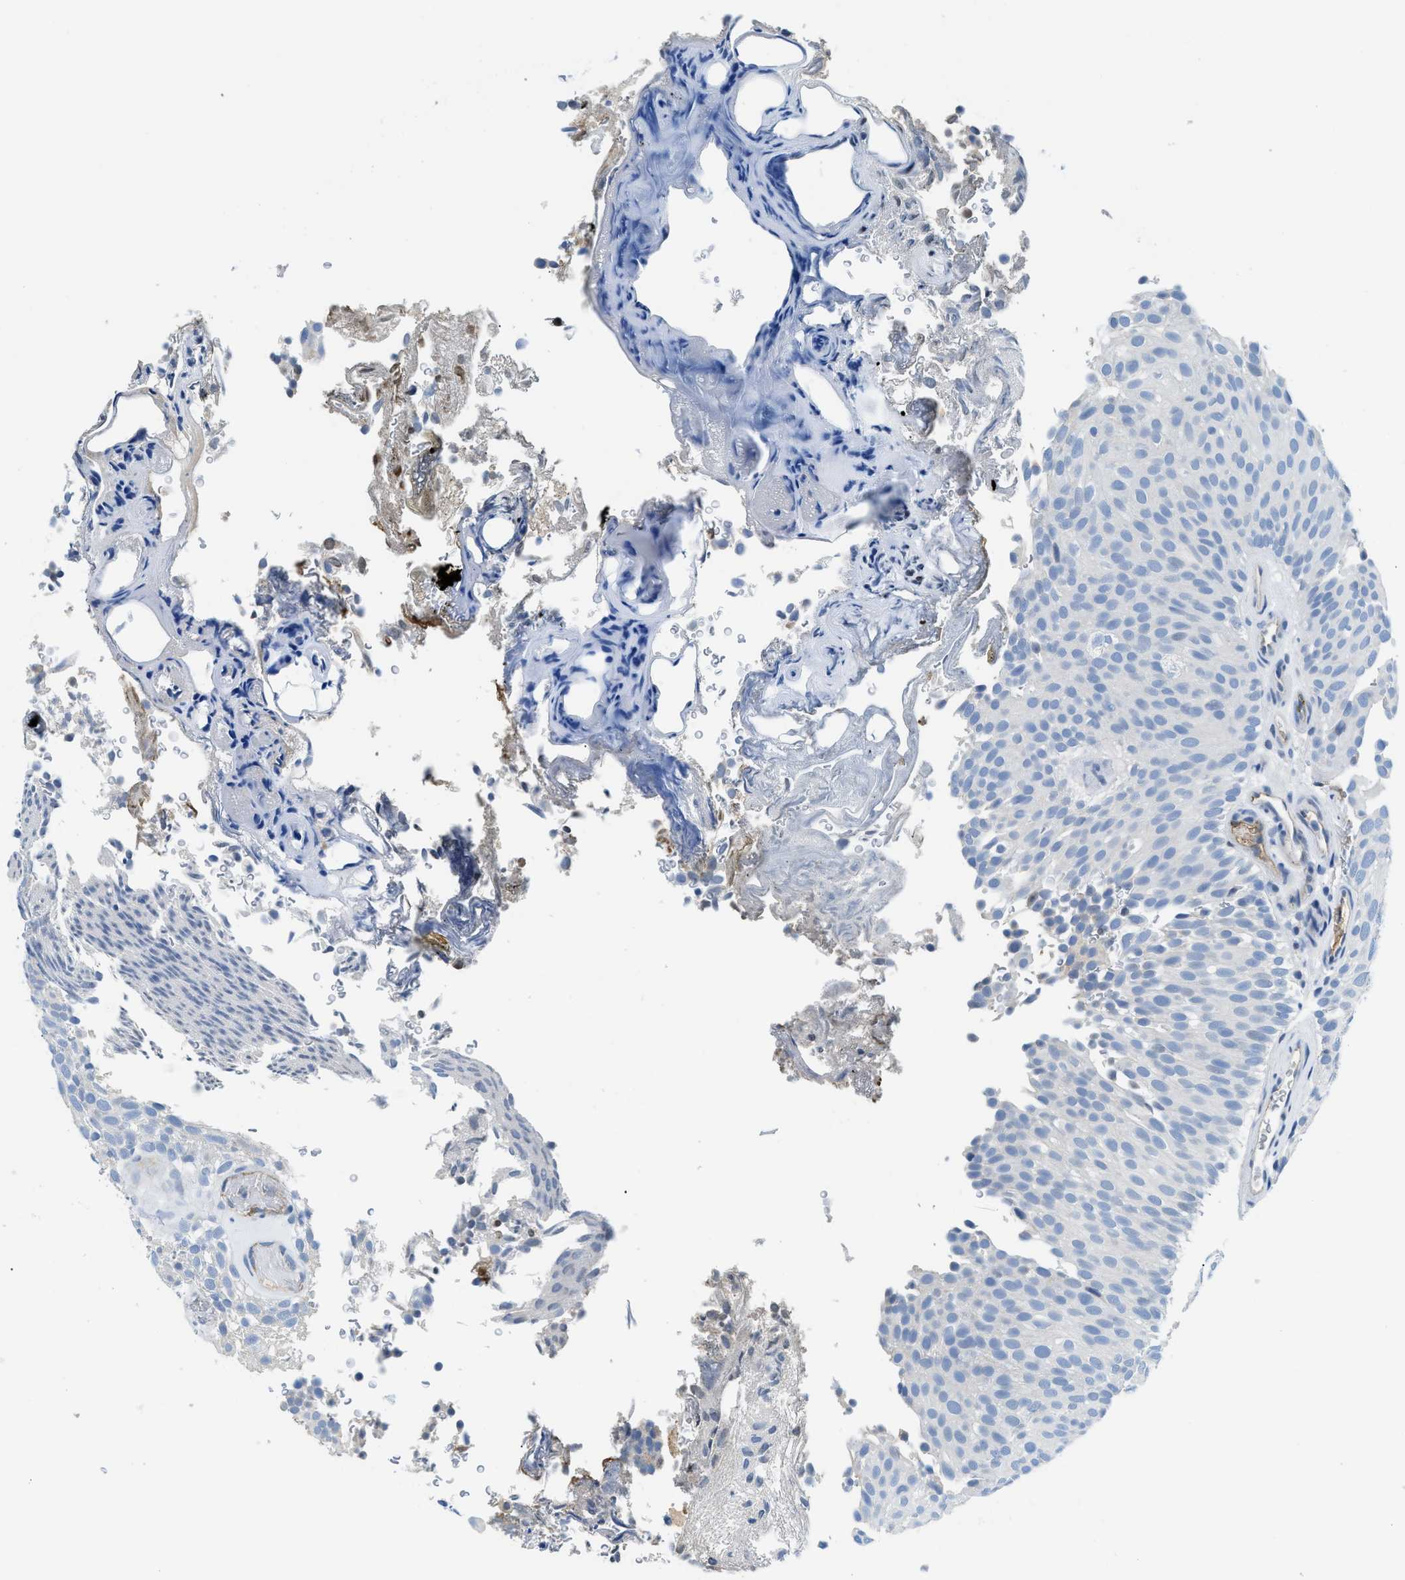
{"staining": {"intensity": "negative", "quantity": "none", "location": "none"}, "tissue": "urothelial cancer", "cell_type": "Tumor cells", "image_type": "cancer", "snomed": [{"axis": "morphology", "description": "Urothelial carcinoma, Low grade"}, {"axis": "topography", "description": "Urinary bladder"}], "caption": "The immunohistochemistry histopathology image has no significant expression in tumor cells of urothelial cancer tissue.", "gene": "MBL2", "patient": {"sex": "male", "age": 78}}